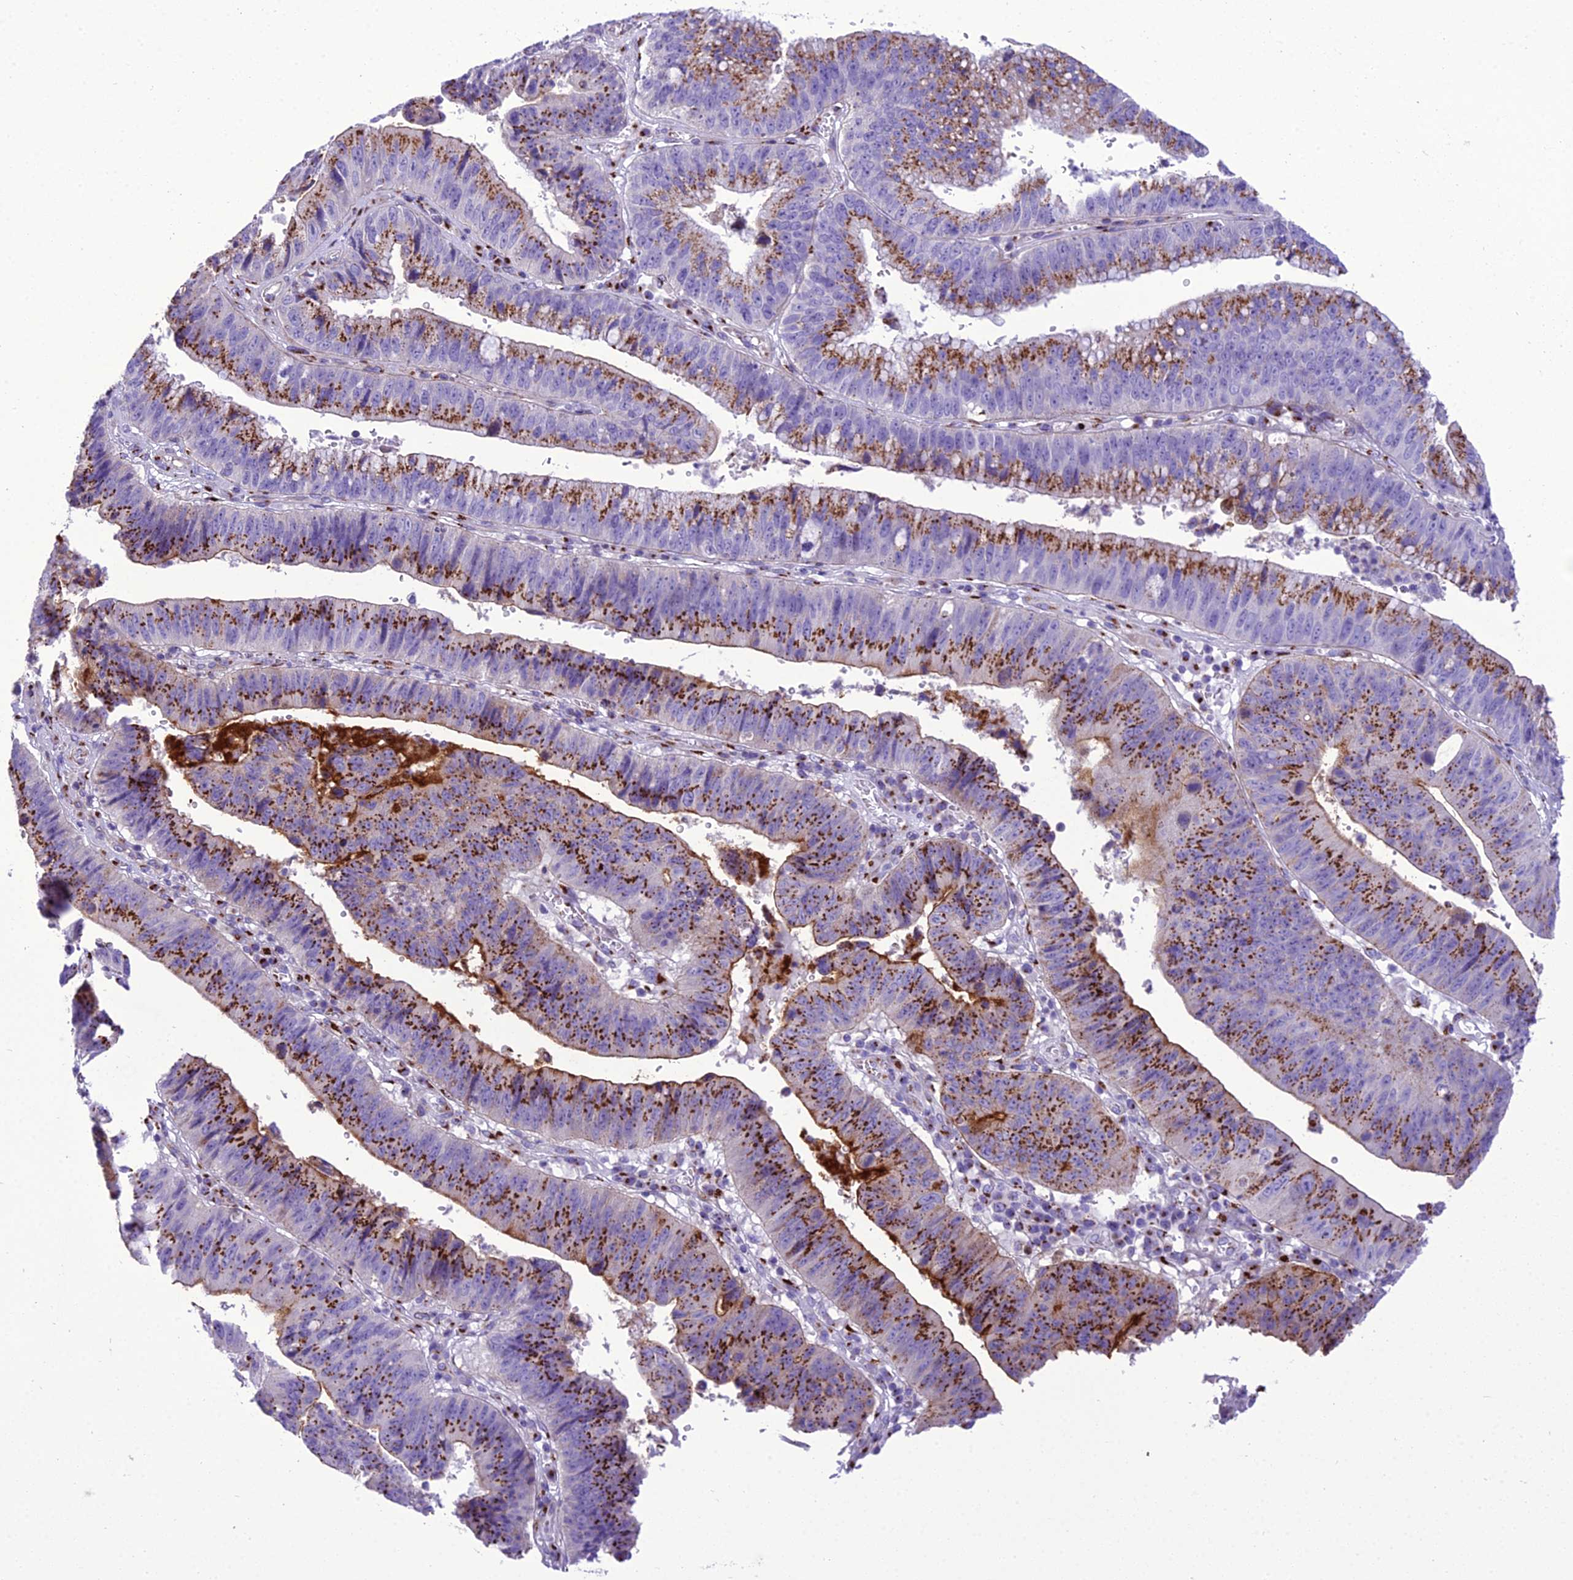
{"staining": {"intensity": "strong", "quantity": ">75%", "location": "cytoplasmic/membranous"}, "tissue": "stomach cancer", "cell_type": "Tumor cells", "image_type": "cancer", "snomed": [{"axis": "morphology", "description": "Adenocarcinoma, NOS"}, {"axis": "topography", "description": "Stomach"}], "caption": "A micrograph showing strong cytoplasmic/membranous expression in about >75% of tumor cells in adenocarcinoma (stomach), as visualized by brown immunohistochemical staining.", "gene": "GOLM2", "patient": {"sex": "male", "age": 59}}